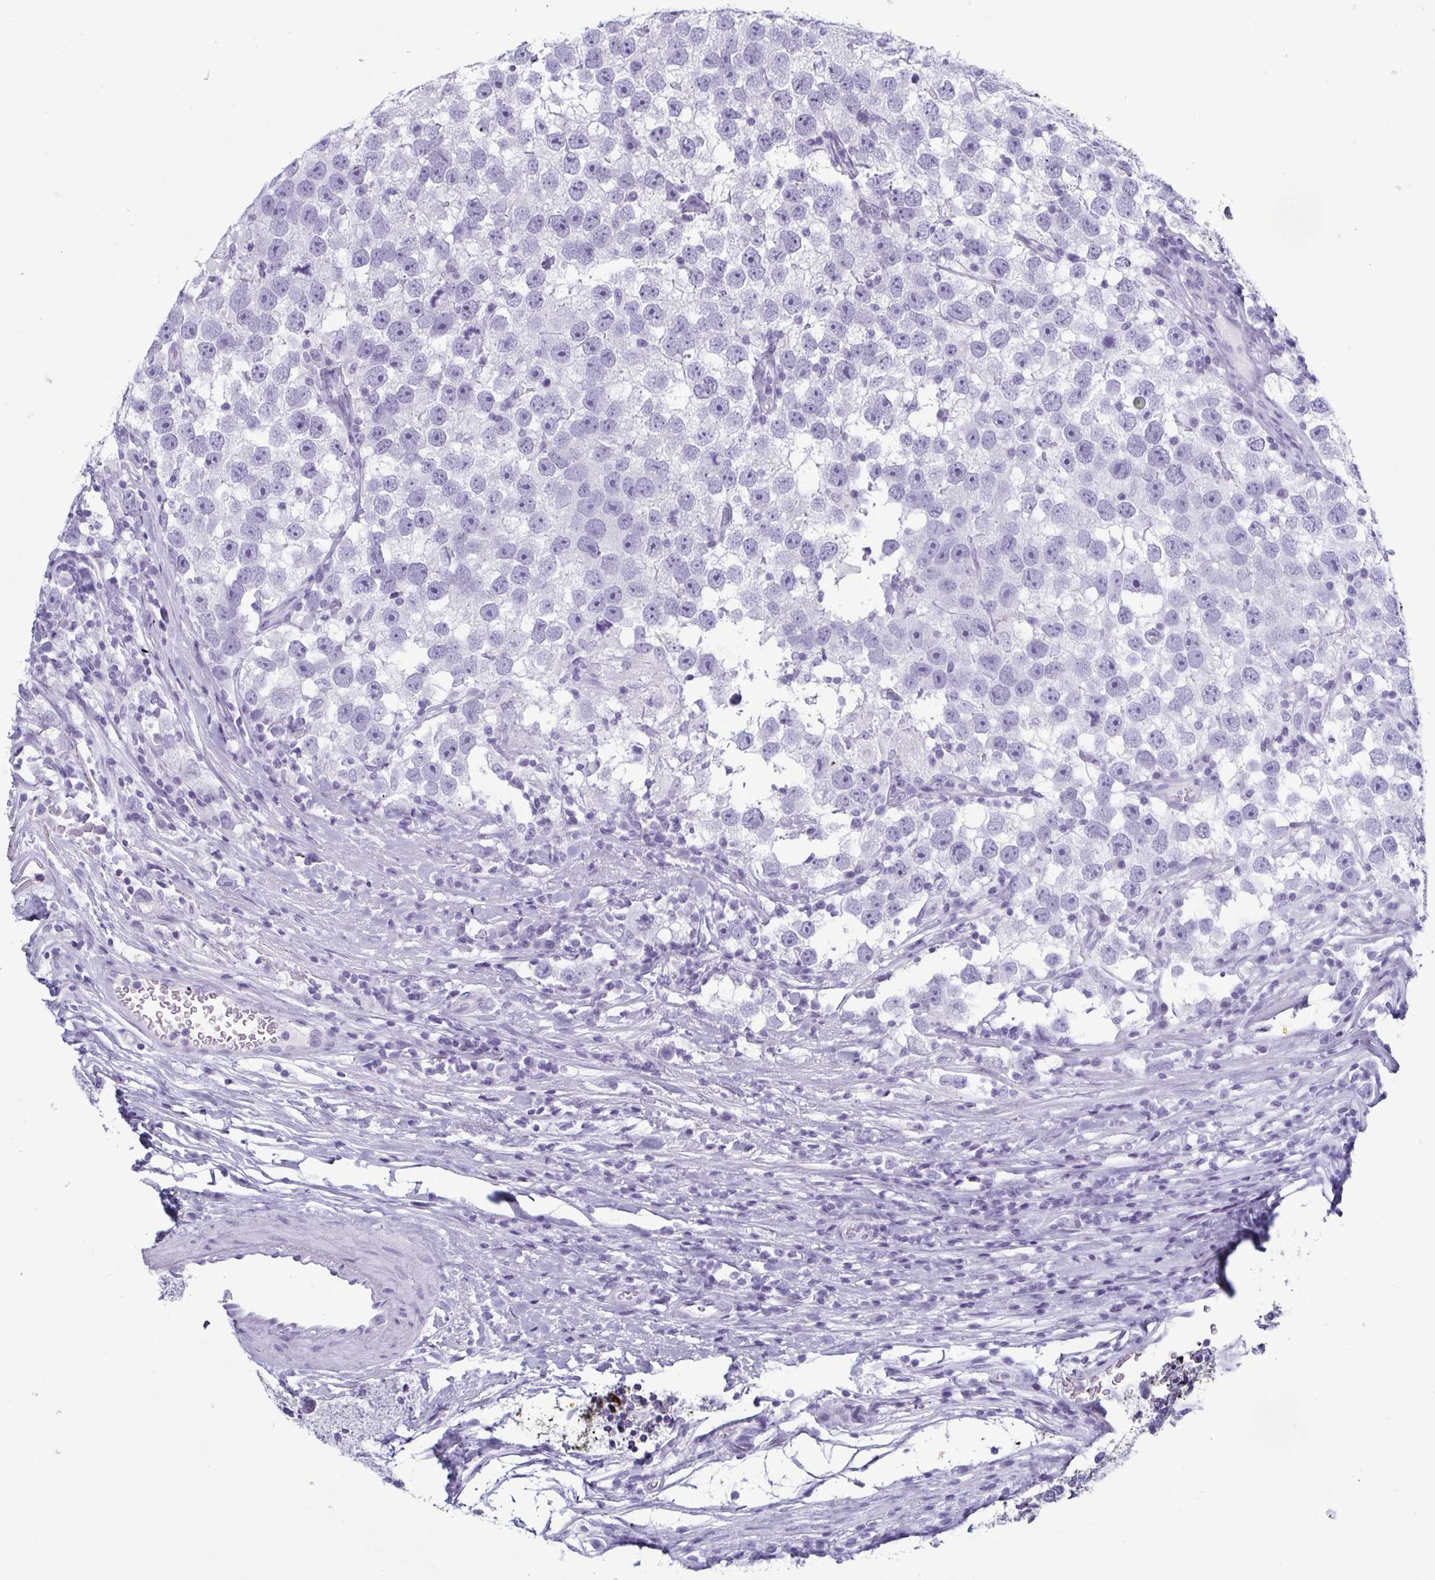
{"staining": {"intensity": "negative", "quantity": "none", "location": "none"}, "tissue": "testis cancer", "cell_type": "Tumor cells", "image_type": "cancer", "snomed": [{"axis": "morphology", "description": "Seminoma, NOS"}, {"axis": "topography", "description": "Testis"}], "caption": "High magnification brightfield microscopy of testis cancer (seminoma) stained with DAB (3,3'-diaminobenzidine) (brown) and counterstained with hematoxylin (blue): tumor cells show no significant expression. (Brightfield microscopy of DAB (3,3'-diaminobenzidine) immunohistochemistry at high magnification).", "gene": "KRT10", "patient": {"sex": "male", "age": 26}}